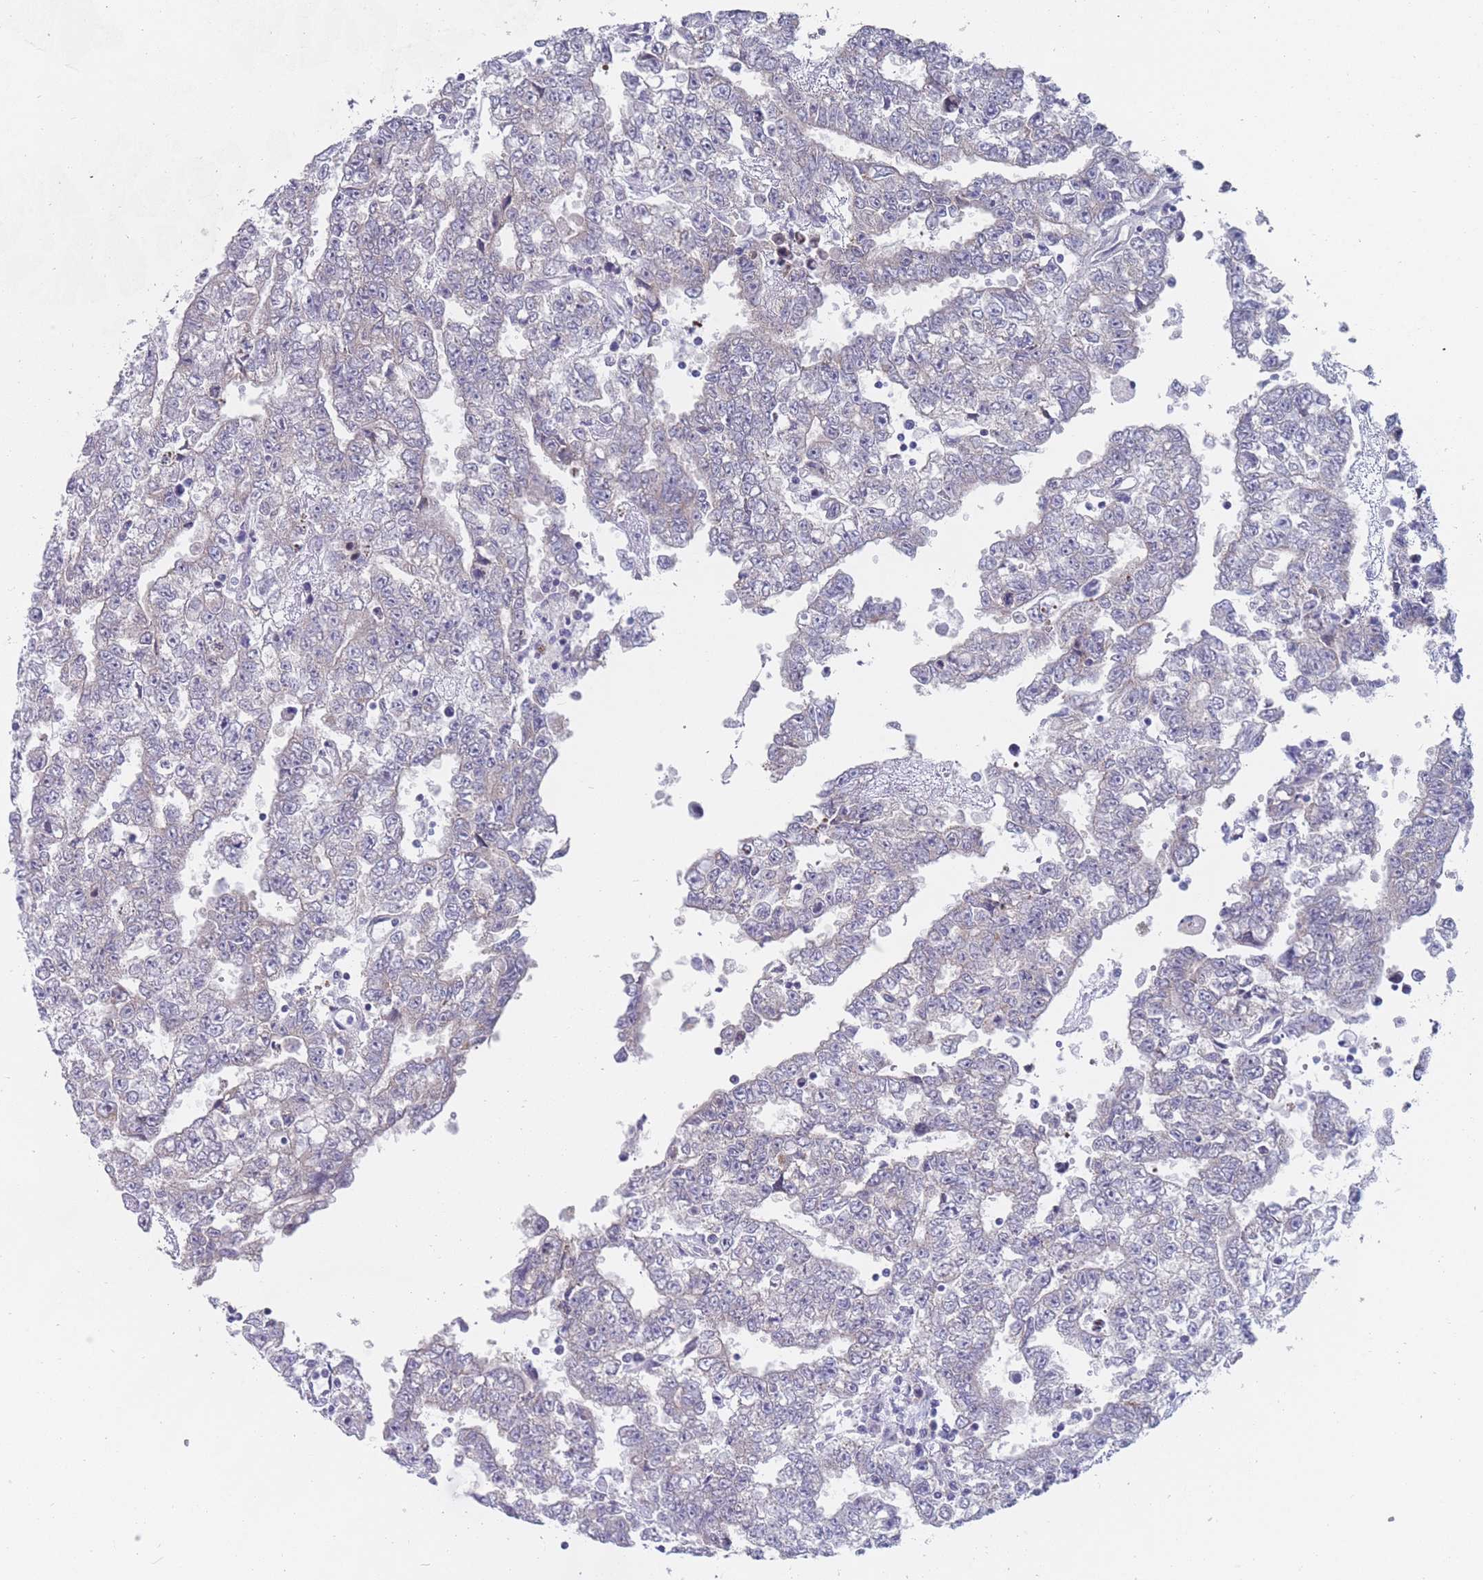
{"staining": {"intensity": "negative", "quantity": "none", "location": "none"}, "tissue": "testis cancer", "cell_type": "Tumor cells", "image_type": "cancer", "snomed": [{"axis": "morphology", "description": "Carcinoma, Embryonal, NOS"}, {"axis": "topography", "description": "Testis"}], "caption": "This histopathology image is of testis embryonal carcinoma stained with IHC to label a protein in brown with the nuclei are counter-stained blue. There is no staining in tumor cells.", "gene": "PIGU", "patient": {"sex": "male", "age": 25}}